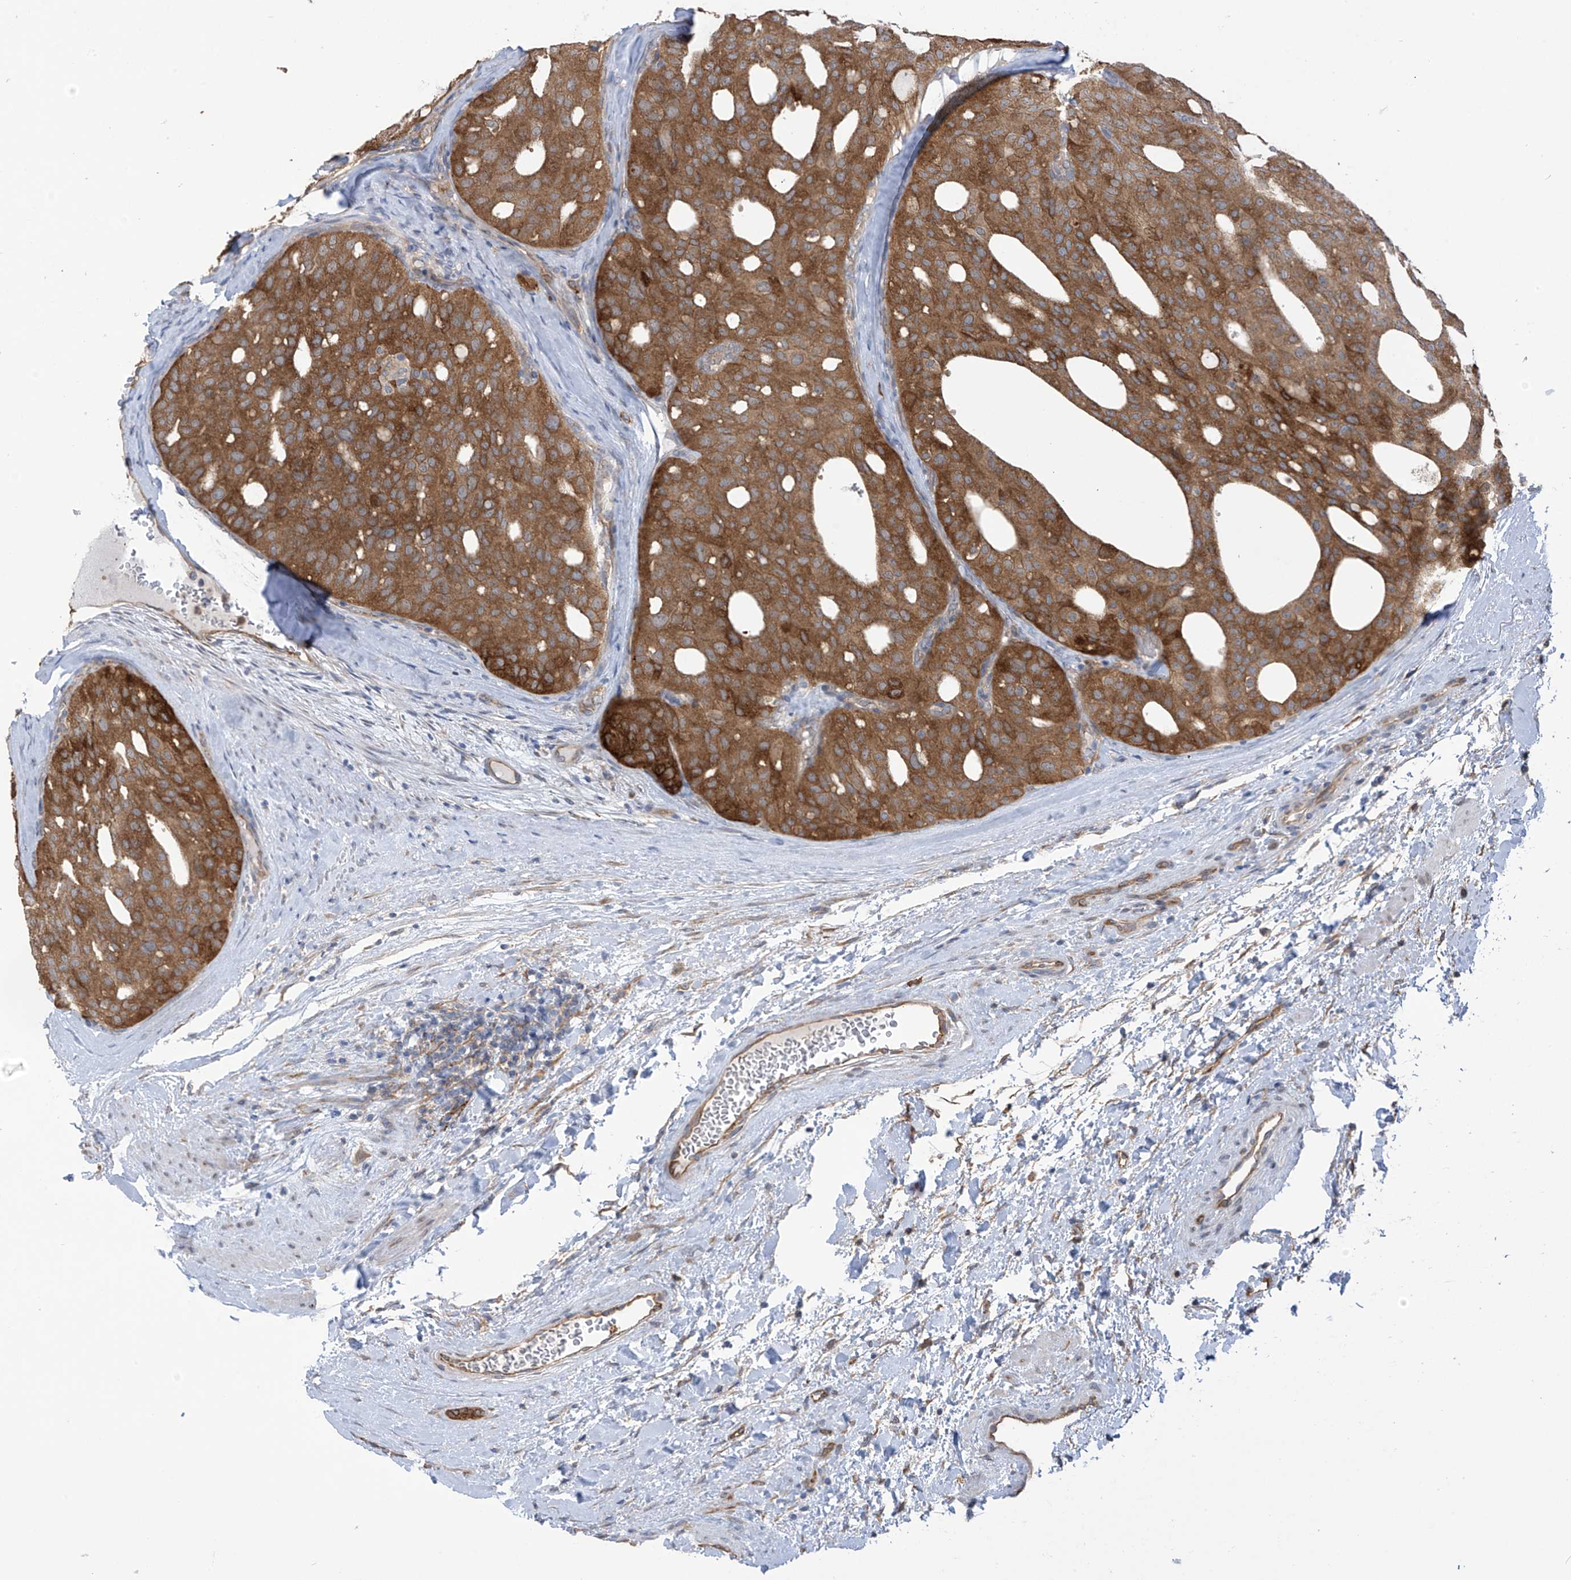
{"staining": {"intensity": "moderate", "quantity": ">75%", "location": "cytoplasmic/membranous"}, "tissue": "thyroid cancer", "cell_type": "Tumor cells", "image_type": "cancer", "snomed": [{"axis": "morphology", "description": "Follicular adenoma carcinoma, NOS"}, {"axis": "topography", "description": "Thyroid gland"}], "caption": "A brown stain highlights moderate cytoplasmic/membranous expression of a protein in follicular adenoma carcinoma (thyroid) tumor cells.", "gene": "KIAA1522", "patient": {"sex": "male", "age": 75}}